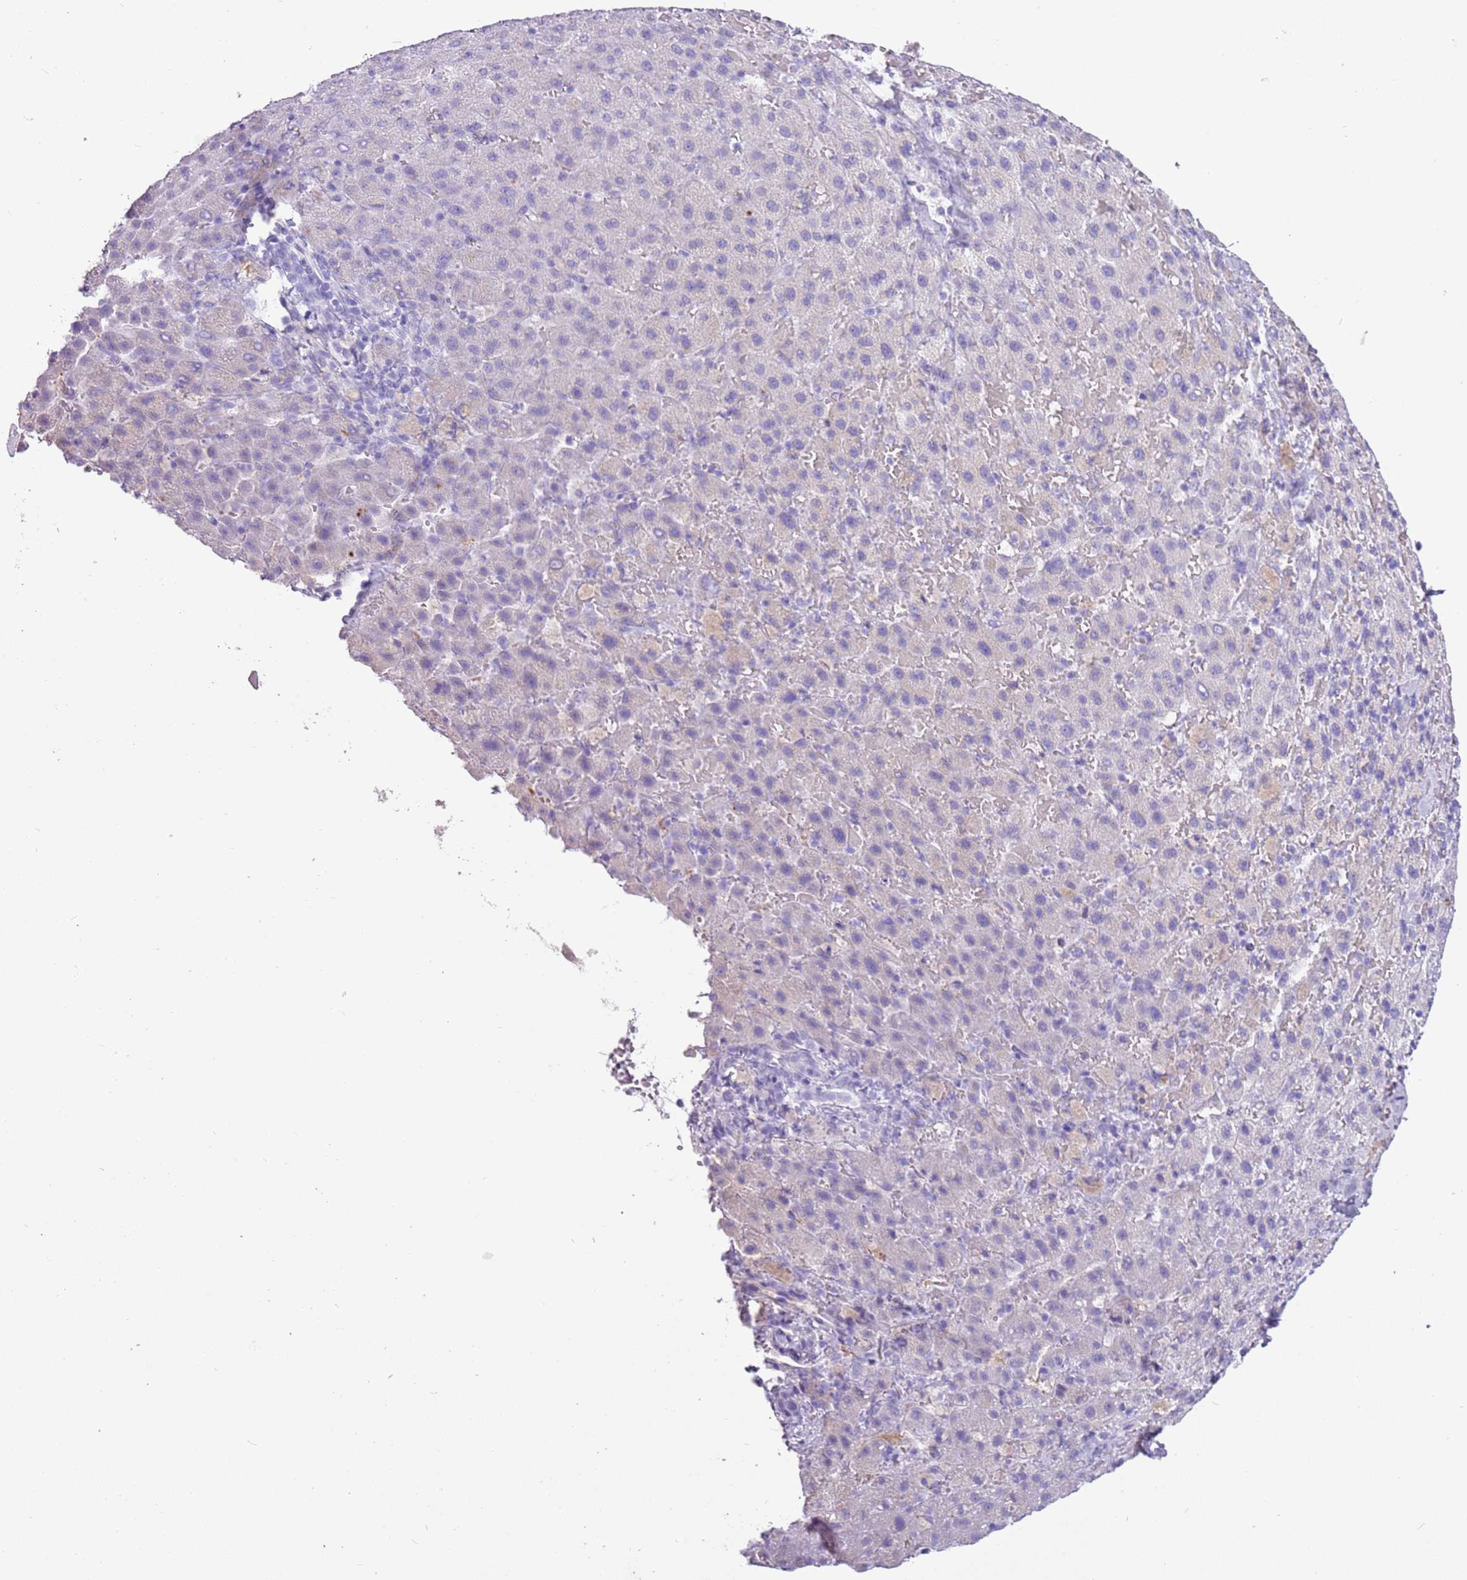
{"staining": {"intensity": "negative", "quantity": "none", "location": "none"}, "tissue": "liver cancer", "cell_type": "Tumor cells", "image_type": "cancer", "snomed": [{"axis": "morphology", "description": "Carcinoma, Hepatocellular, NOS"}, {"axis": "topography", "description": "Liver"}], "caption": "Liver cancer (hepatocellular carcinoma) was stained to show a protein in brown. There is no significant positivity in tumor cells.", "gene": "IGKV3D-11", "patient": {"sex": "female", "age": 58}}